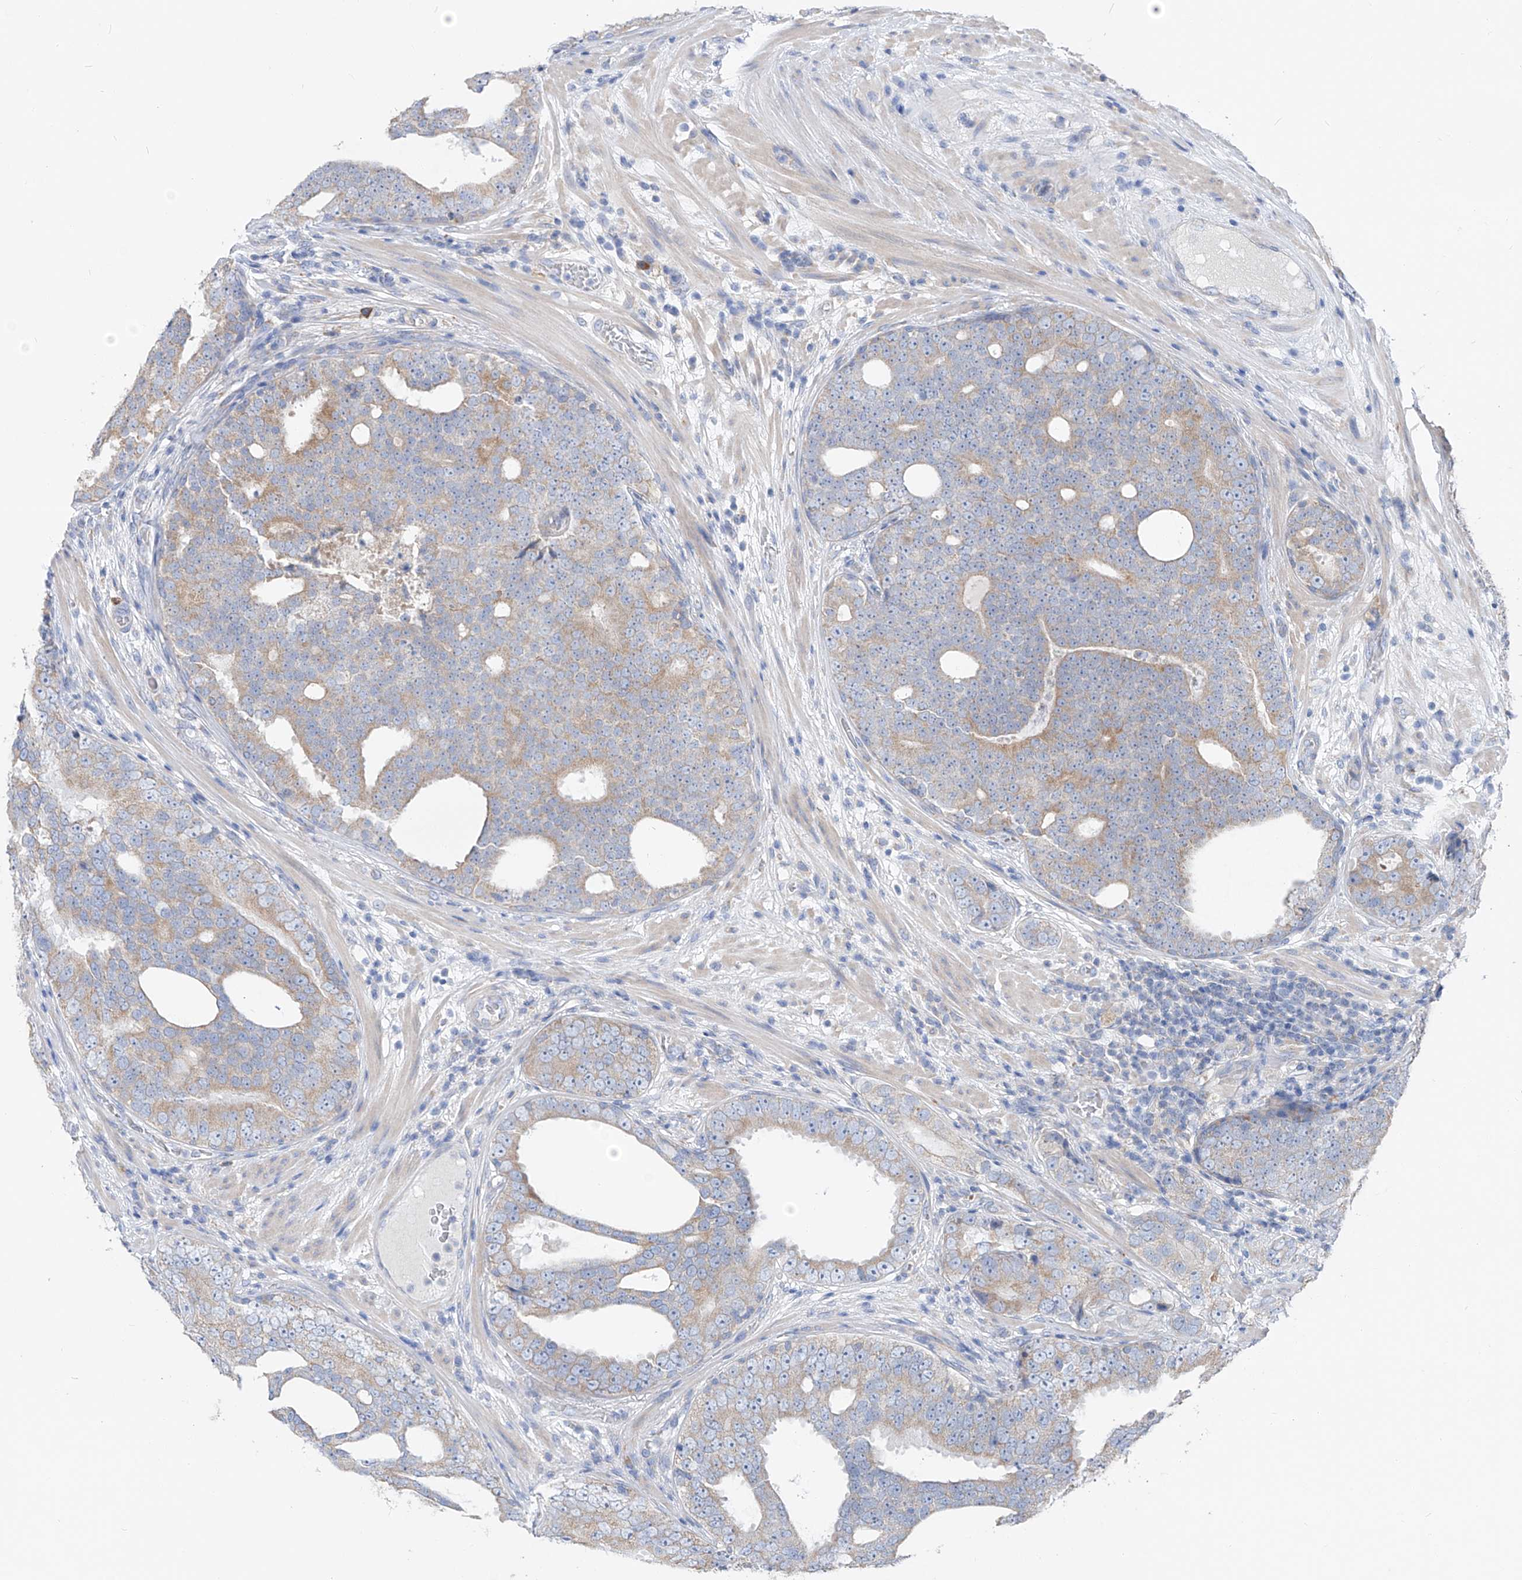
{"staining": {"intensity": "weak", "quantity": "25%-75%", "location": "cytoplasmic/membranous"}, "tissue": "prostate cancer", "cell_type": "Tumor cells", "image_type": "cancer", "snomed": [{"axis": "morphology", "description": "Adenocarcinoma, High grade"}, {"axis": "topography", "description": "Prostate"}], "caption": "An image of adenocarcinoma (high-grade) (prostate) stained for a protein displays weak cytoplasmic/membranous brown staining in tumor cells. (DAB (3,3'-diaminobenzidine) IHC with brightfield microscopy, high magnification).", "gene": "UFL1", "patient": {"sex": "male", "age": 56}}